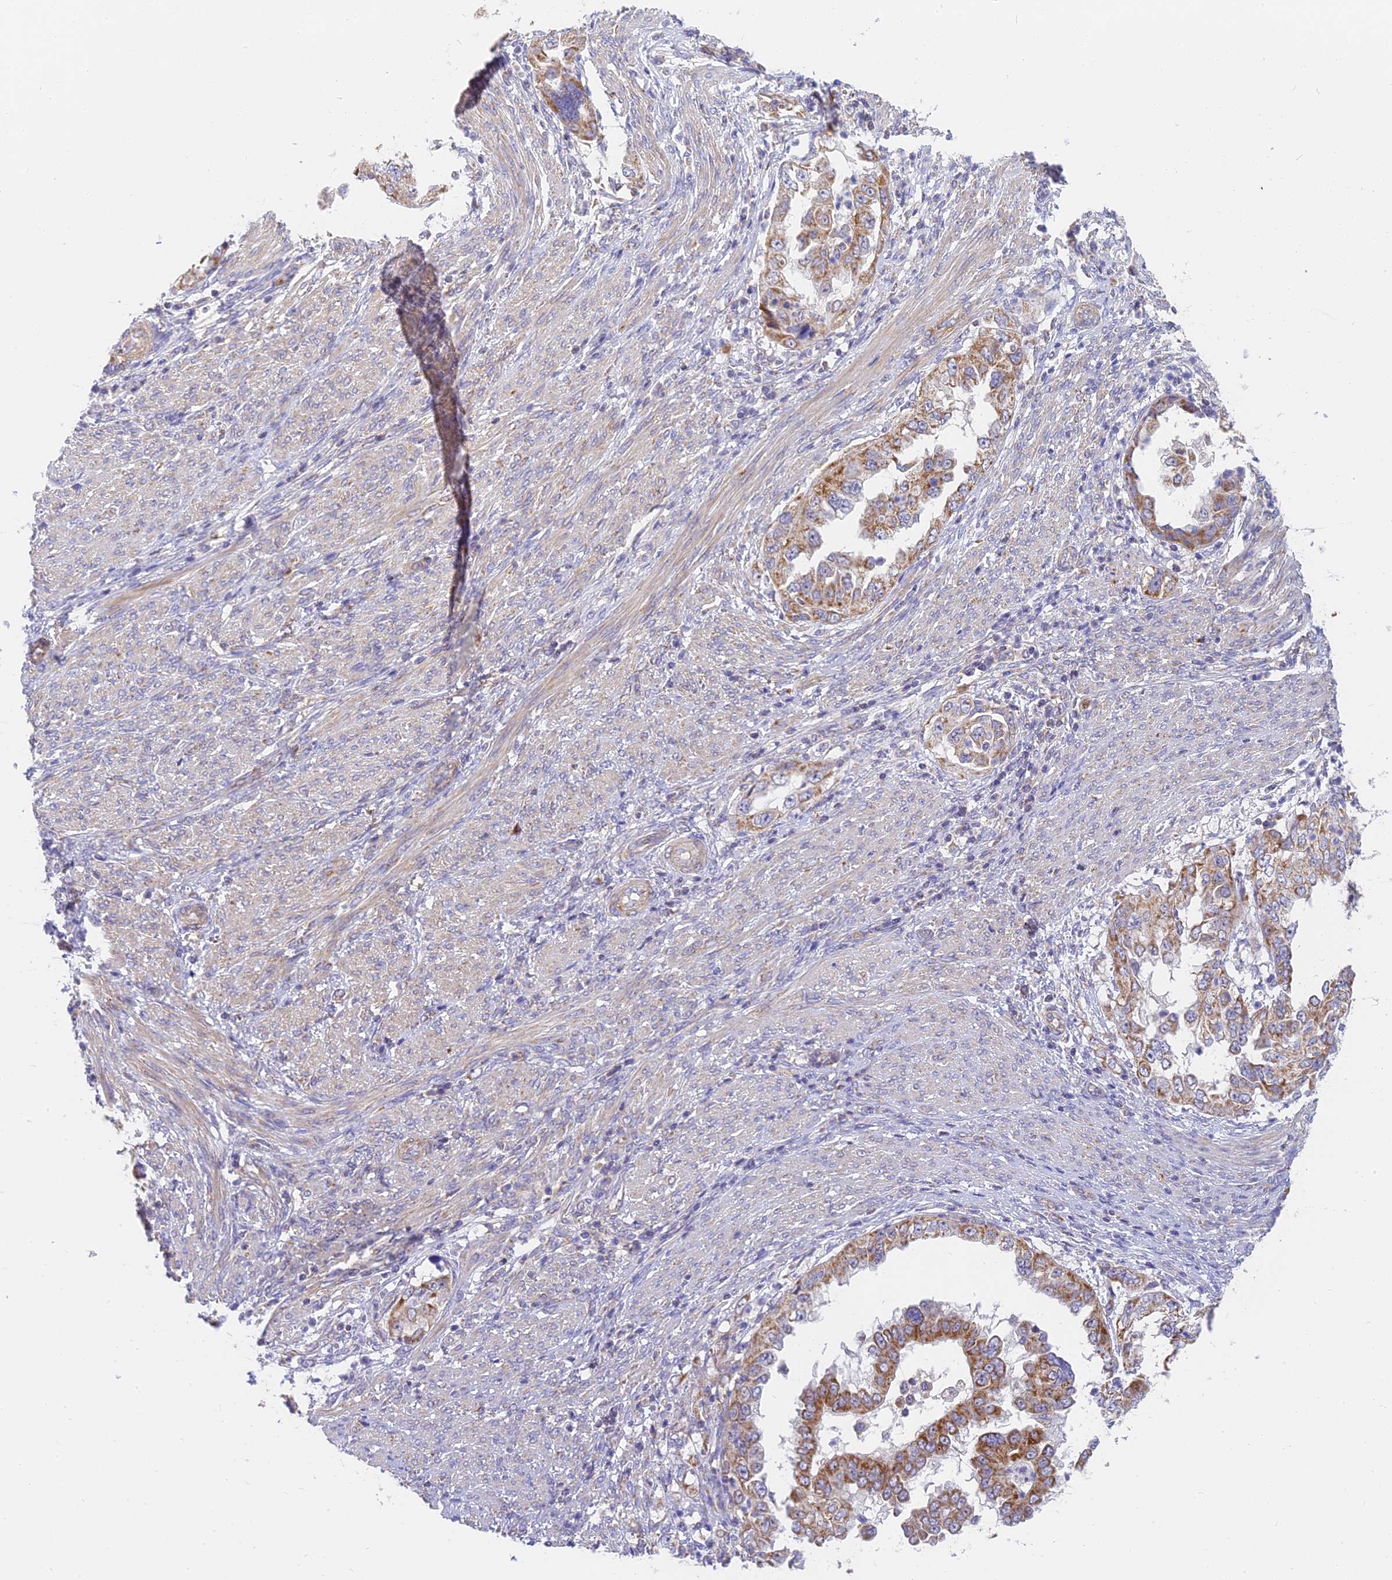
{"staining": {"intensity": "moderate", "quantity": ">75%", "location": "cytoplasmic/membranous"}, "tissue": "endometrial cancer", "cell_type": "Tumor cells", "image_type": "cancer", "snomed": [{"axis": "morphology", "description": "Adenocarcinoma, NOS"}, {"axis": "topography", "description": "Endometrium"}], "caption": "This image shows endometrial adenocarcinoma stained with IHC to label a protein in brown. The cytoplasmic/membranous of tumor cells show moderate positivity for the protein. Nuclei are counter-stained blue.", "gene": "MRPL15", "patient": {"sex": "female", "age": 85}}